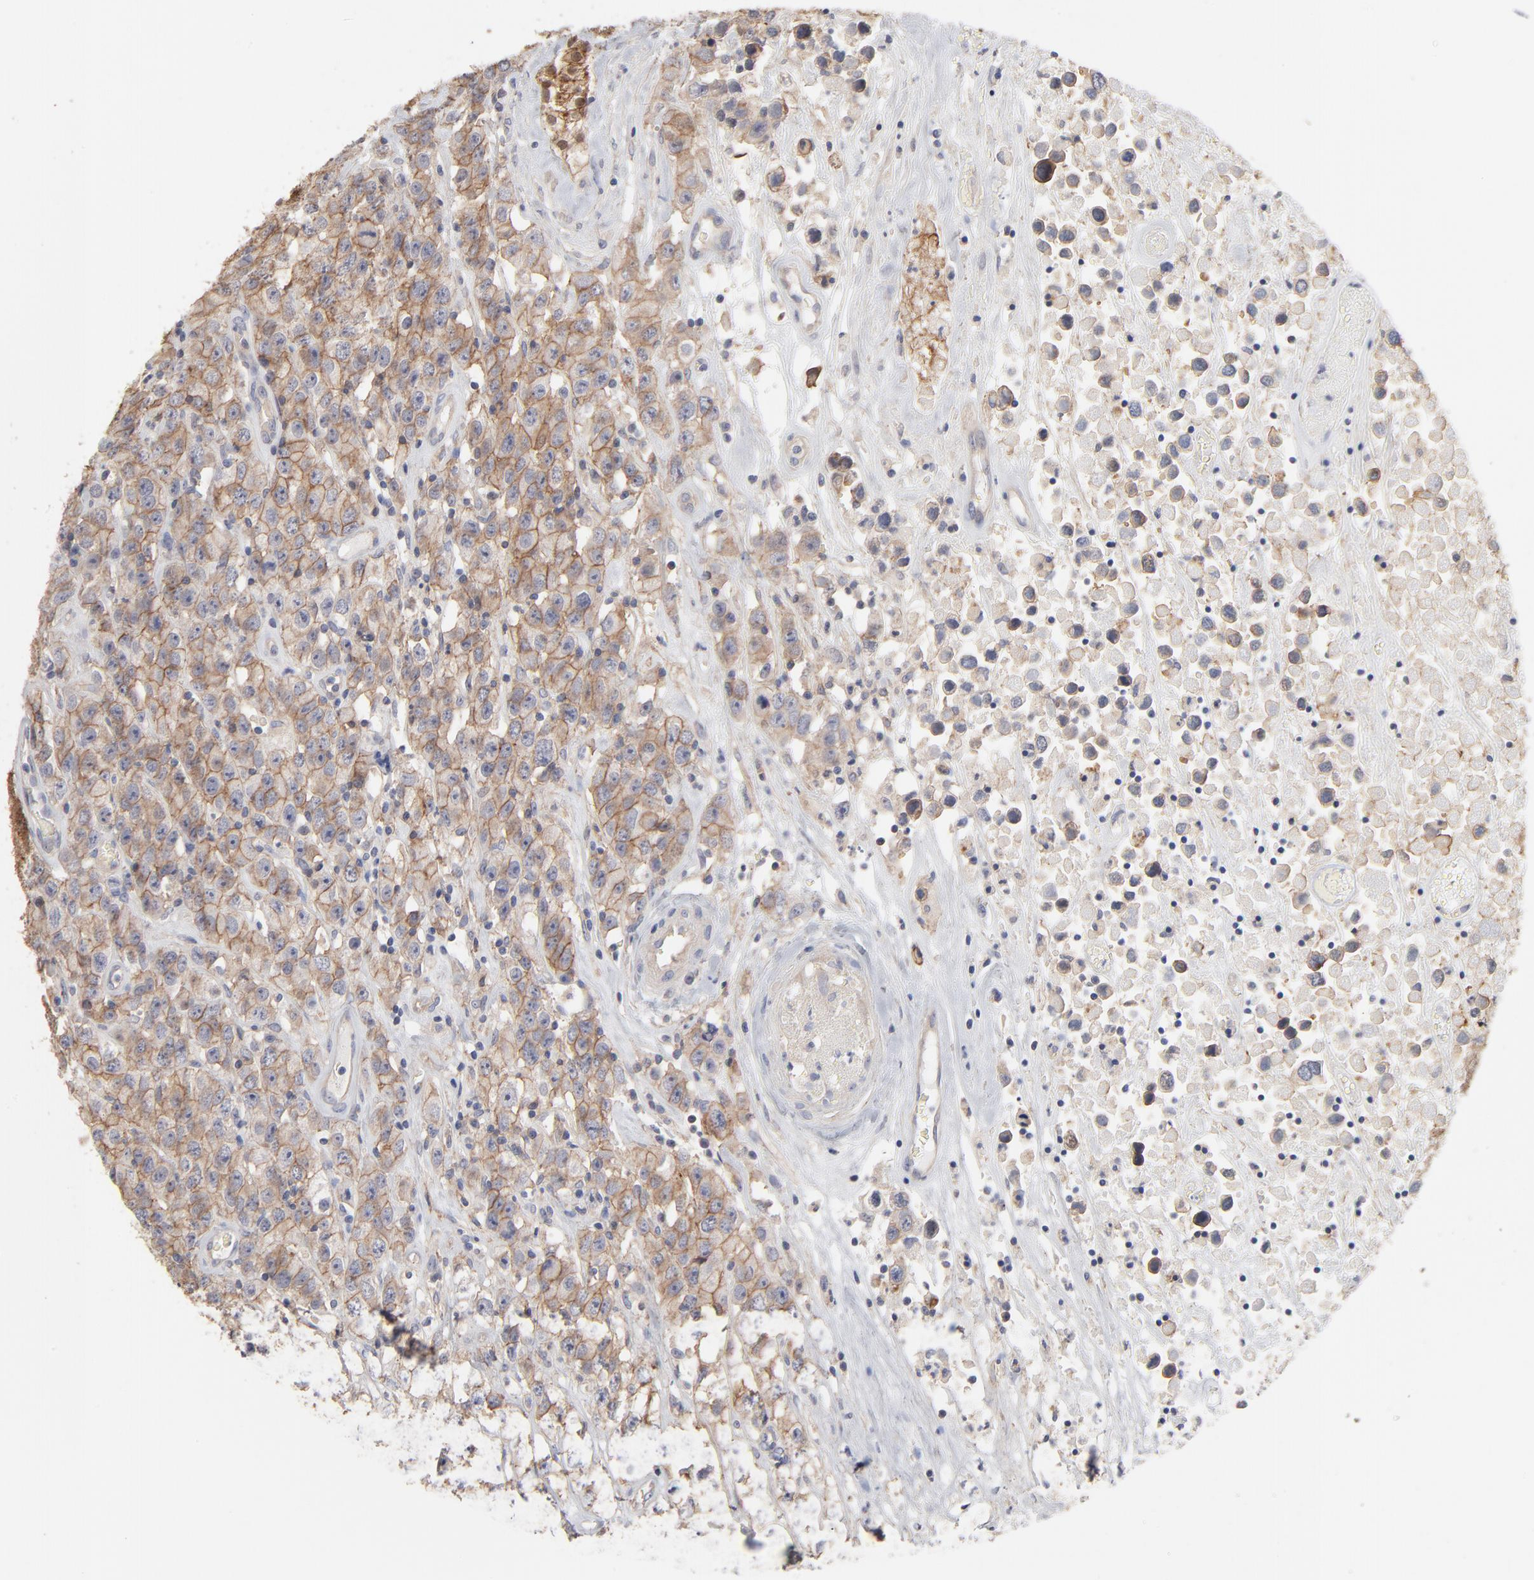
{"staining": {"intensity": "moderate", "quantity": ">75%", "location": "cytoplasmic/membranous"}, "tissue": "testis cancer", "cell_type": "Tumor cells", "image_type": "cancer", "snomed": [{"axis": "morphology", "description": "Seminoma, NOS"}, {"axis": "topography", "description": "Testis"}], "caption": "Seminoma (testis) stained with immunohistochemistry (IHC) demonstrates moderate cytoplasmic/membranous positivity in about >75% of tumor cells.", "gene": "SLC16A1", "patient": {"sex": "male", "age": 52}}